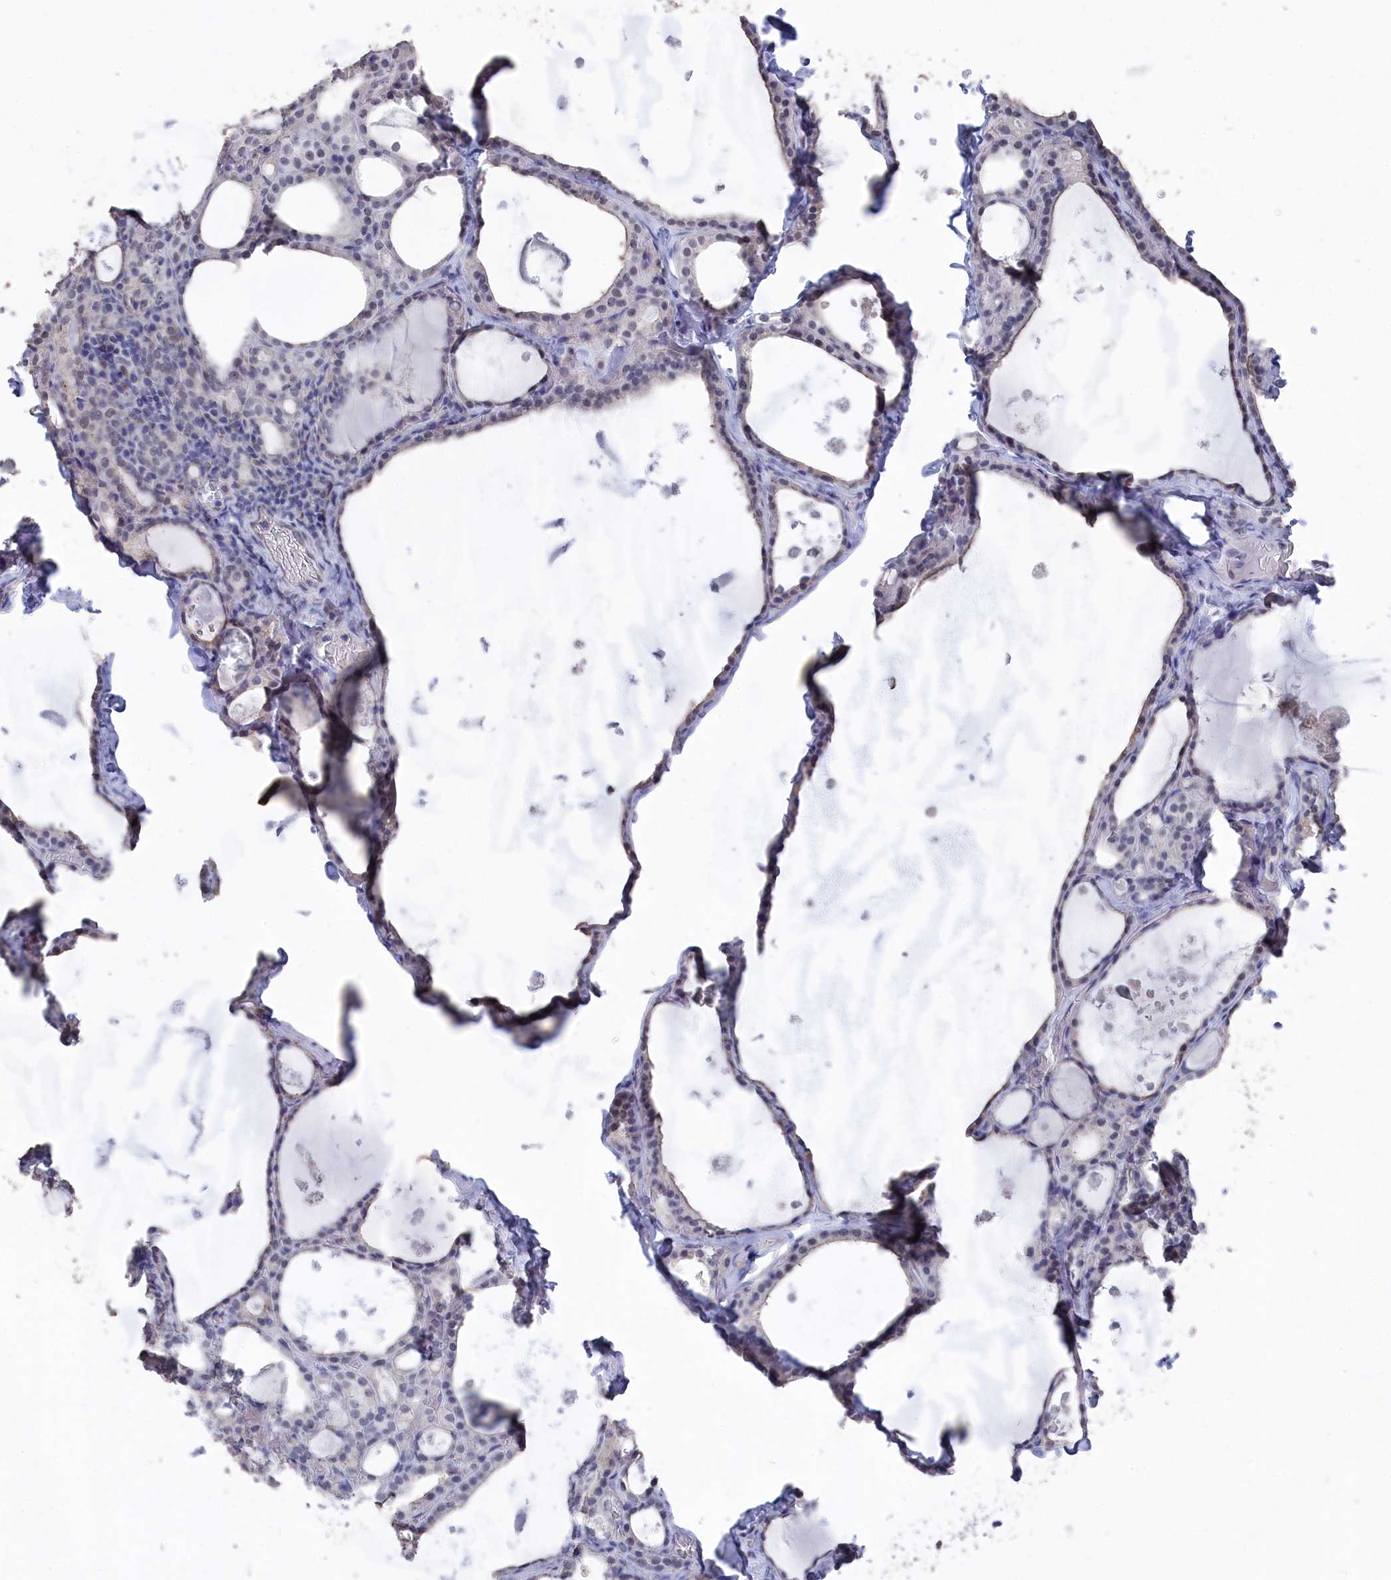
{"staining": {"intensity": "negative", "quantity": "none", "location": "none"}, "tissue": "thyroid gland", "cell_type": "Glandular cells", "image_type": "normal", "snomed": [{"axis": "morphology", "description": "Normal tissue, NOS"}, {"axis": "topography", "description": "Thyroid gland"}], "caption": "Micrograph shows no significant protein positivity in glandular cells of normal thyroid gland.", "gene": "SEMG2", "patient": {"sex": "male", "age": 56}}